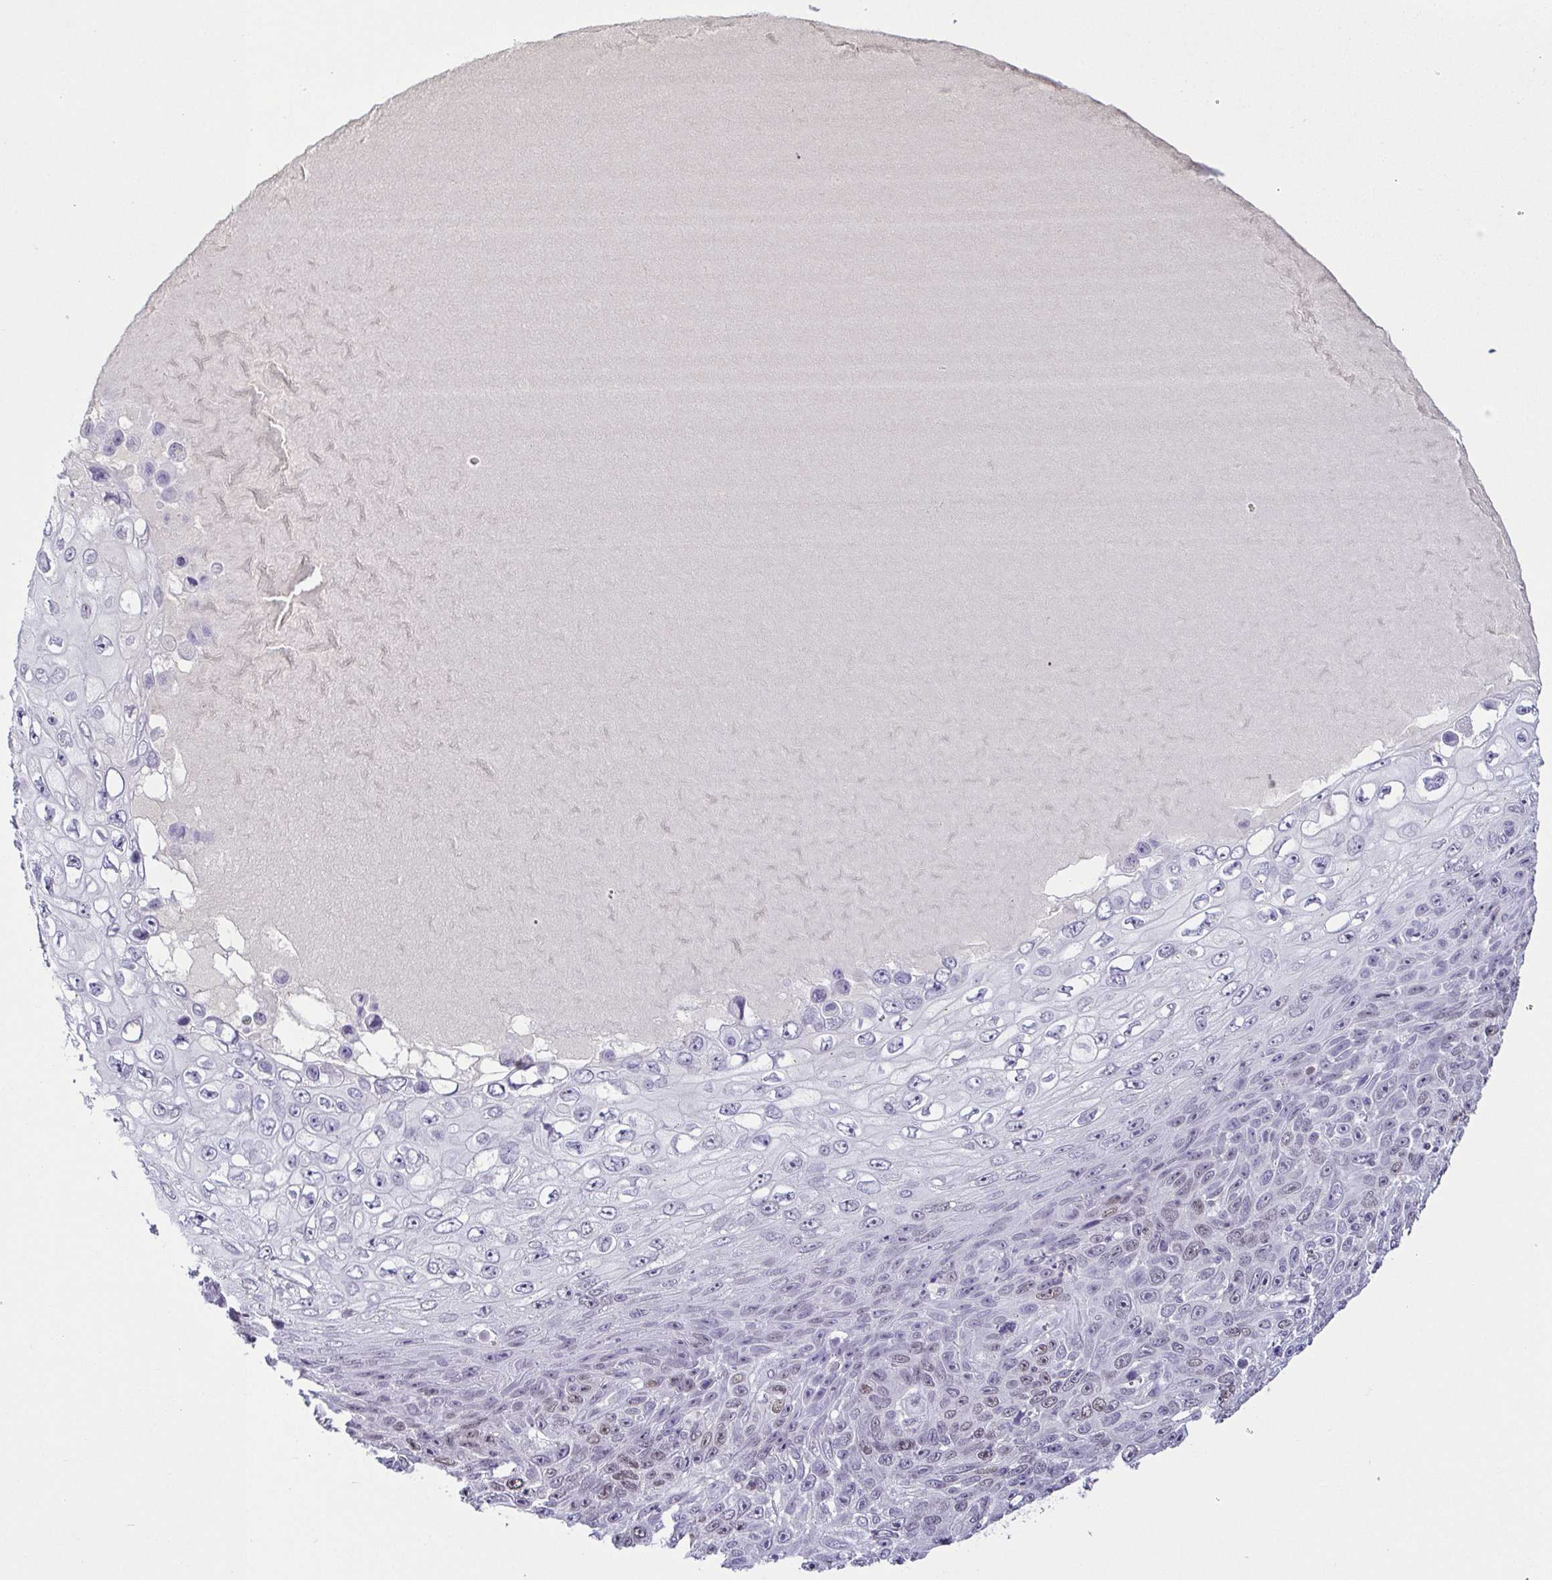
{"staining": {"intensity": "weak", "quantity": "<25%", "location": "nuclear"}, "tissue": "skin cancer", "cell_type": "Tumor cells", "image_type": "cancer", "snomed": [{"axis": "morphology", "description": "Squamous cell carcinoma, NOS"}, {"axis": "topography", "description": "Skin"}], "caption": "This micrograph is of skin cancer (squamous cell carcinoma) stained with IHC to label a protein in brown with the nuclei are counter-stained blue. There is no expression in tumor cells. (DAB (3,3'-diaminobenzidine) IHC with hematoxylin counter stain).", "gene": "TCF3", "patient": {"sex": "male", "age": 82}}